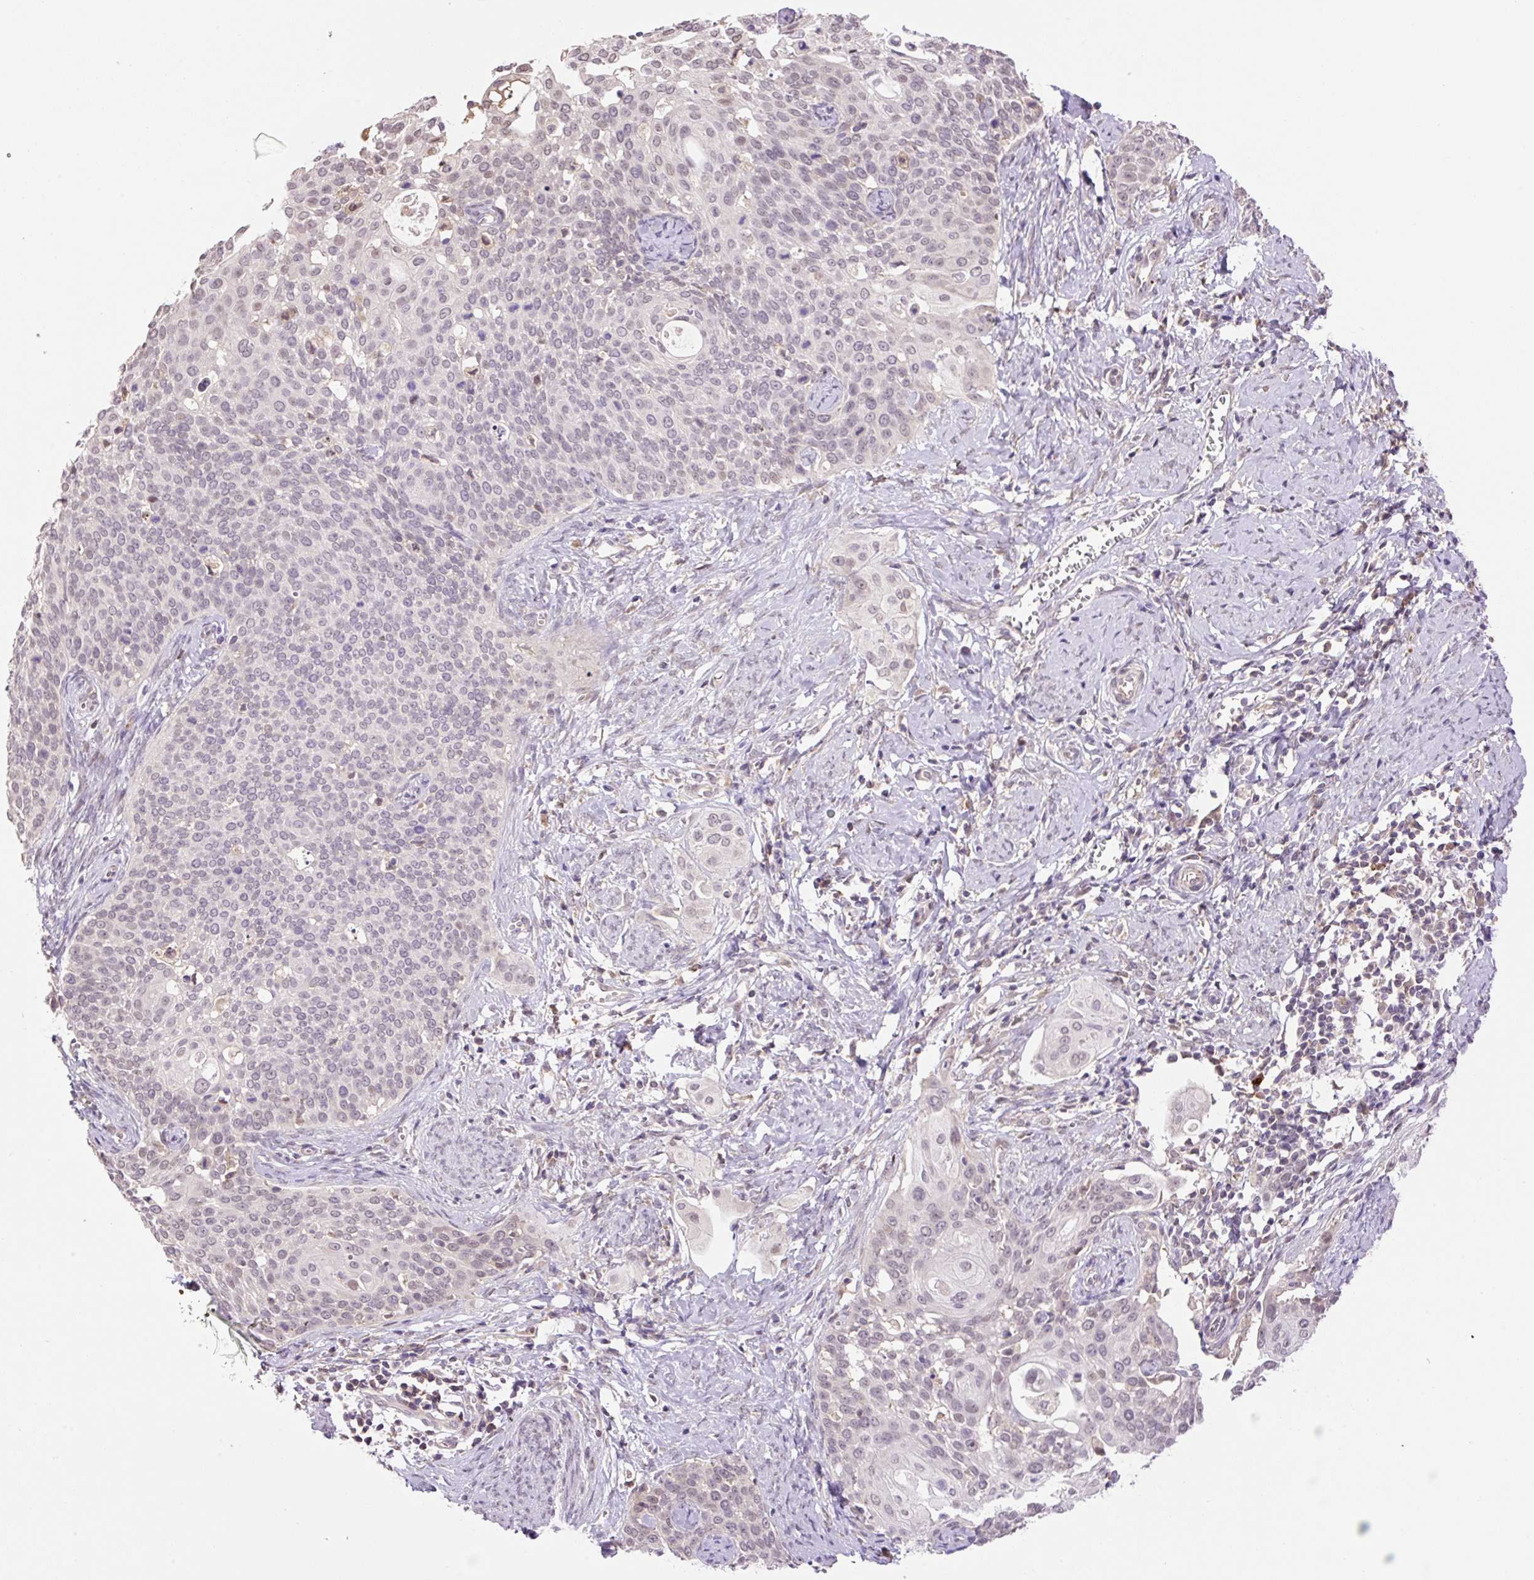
{"staining": {"intensity": "negative", "quantity": "none", "location": "none"}, "tissue": "cervical cancer", "cell_type": "Tumor cells", "image_type": "cancer", "snomed": [{"axis": "morphology", "description": "Squamous cell carcinoma, NOS"}, {"axis": "topography", "description": "Cervix"}], "caption": "Immunohistochemistry of human squamous cell carcinoma (cervical) exhibits no expression in tumor cells.", "gene": "HABP4", "patient": {"sex": "female", "age": 44}}